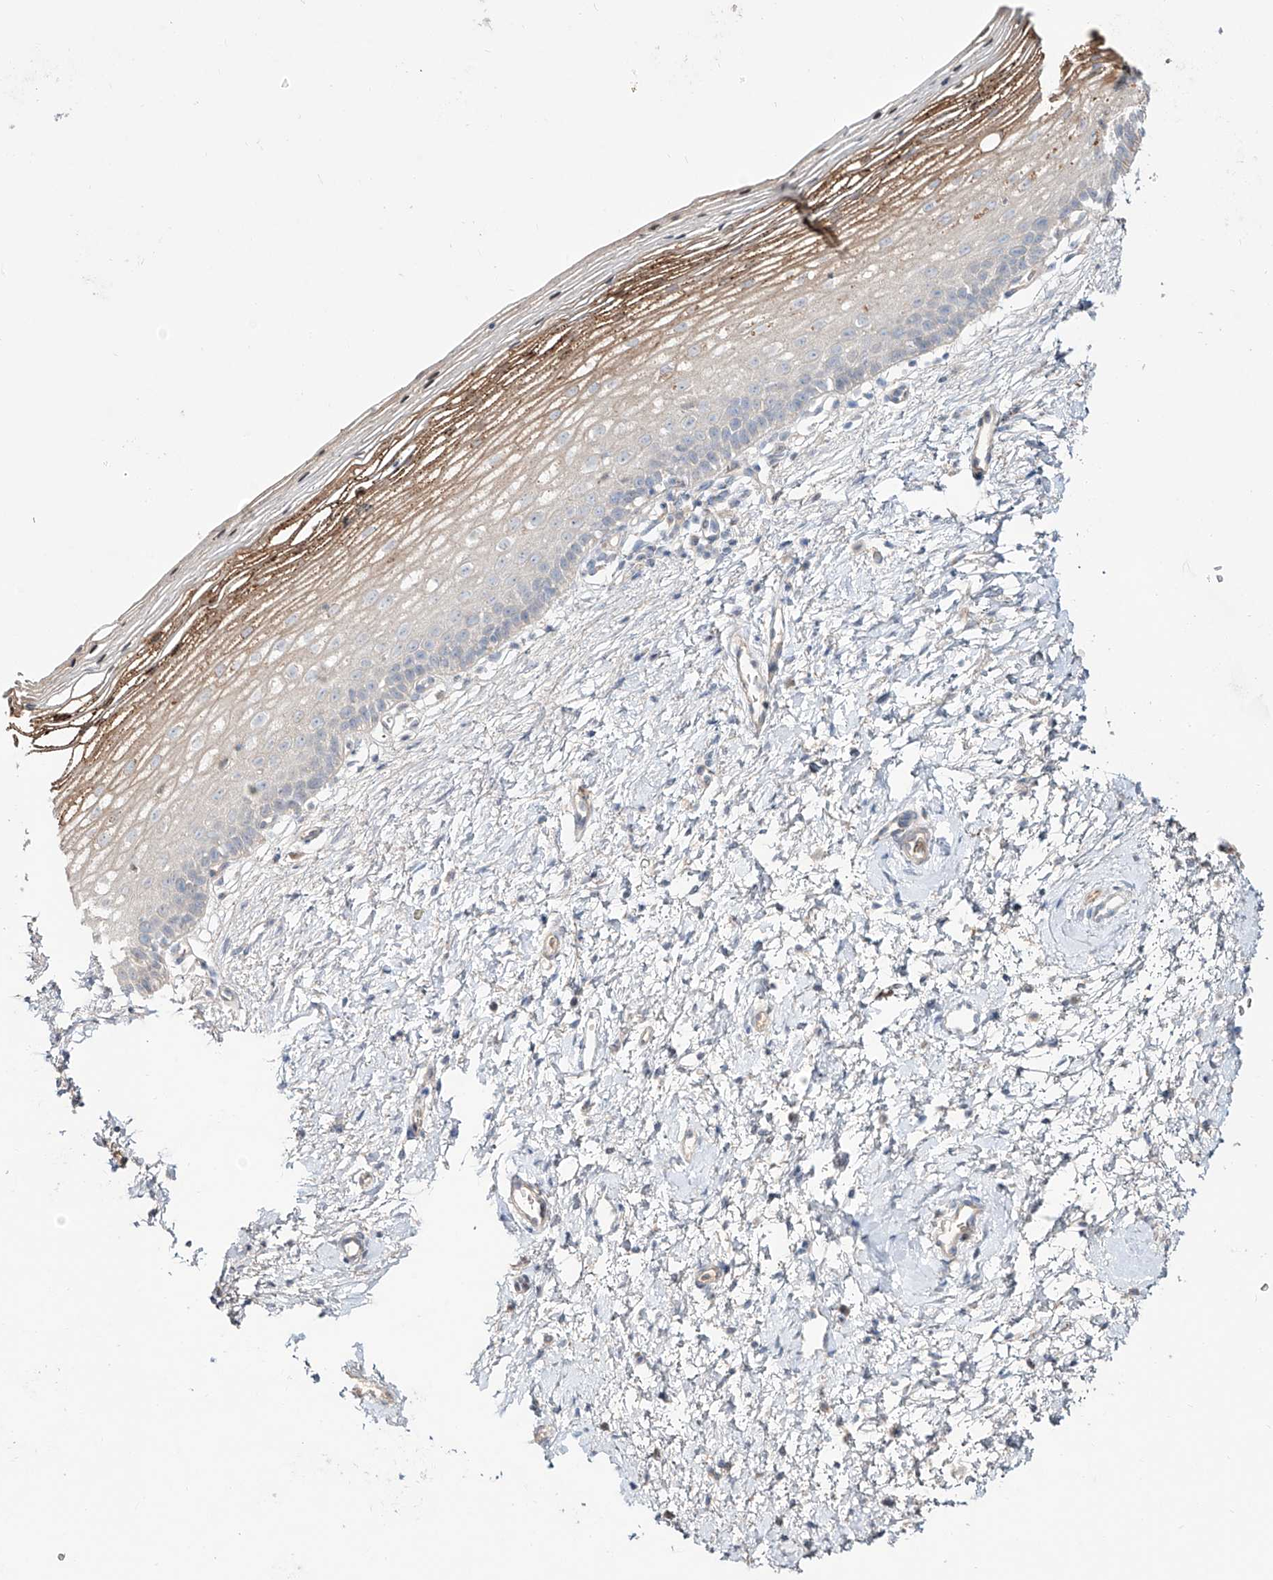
{"staining": {"intensity": "moderate", "quantity": "<25%", "location": "cytoplasmic/membranous"}, "tissue": "cervix", "cell_type": "Glandular cells", "image_type": "normal", "snomed": [{"axis": "morphology", "description": "Normal tissue, NOS"}, {"axis": "topography", "description": "Cervix"}], "caption": "IHC micrograph of benign cervix: human cervix stained using IHC displays low levels of moderate protein expression localized specifically in the cytoplasmic/membranous of glandular cells, appearing as a cytoplasmic/membranous brown color.", "gene": "ERO1A", "patient": {"sex": "female", "age": 72}}